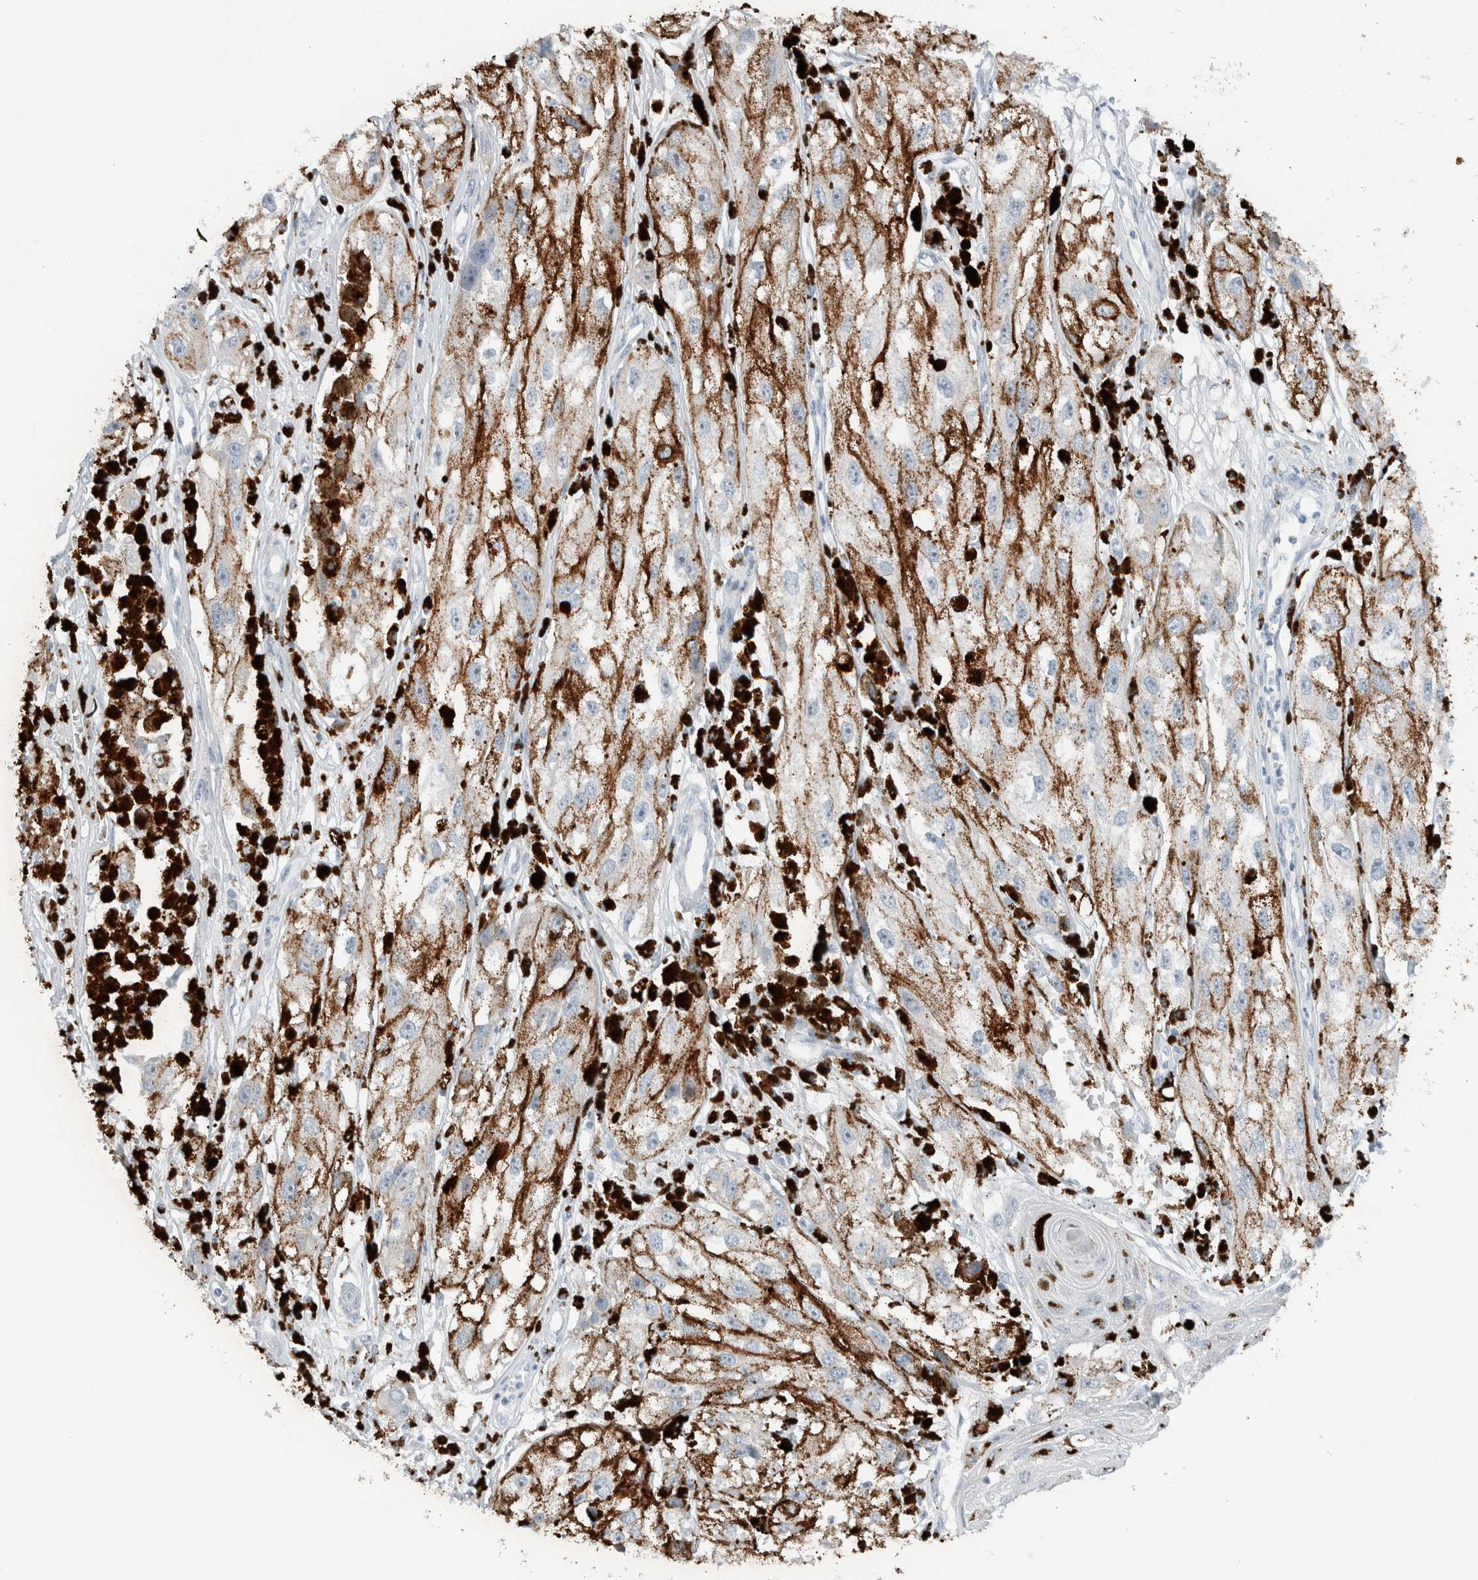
{"staining": {"intensity": "negative", "quantity": "none", "location": "none"}, "tissue": "melanoma", "cell_type": "Tumor cells", "image_type": "cancer", "snomed": [{"axis": "morphology", "description": "Malignant melanoma, NOS"}, {"axis": "topography", "description": "Skin"}], "caption": "Malignant melanoma stained for a protein using immunohistochemistry (IHC) exhibits no positivity tumor cells.", "gene": "DUOX1", "patient": {"sex": "male", "age": 88}}